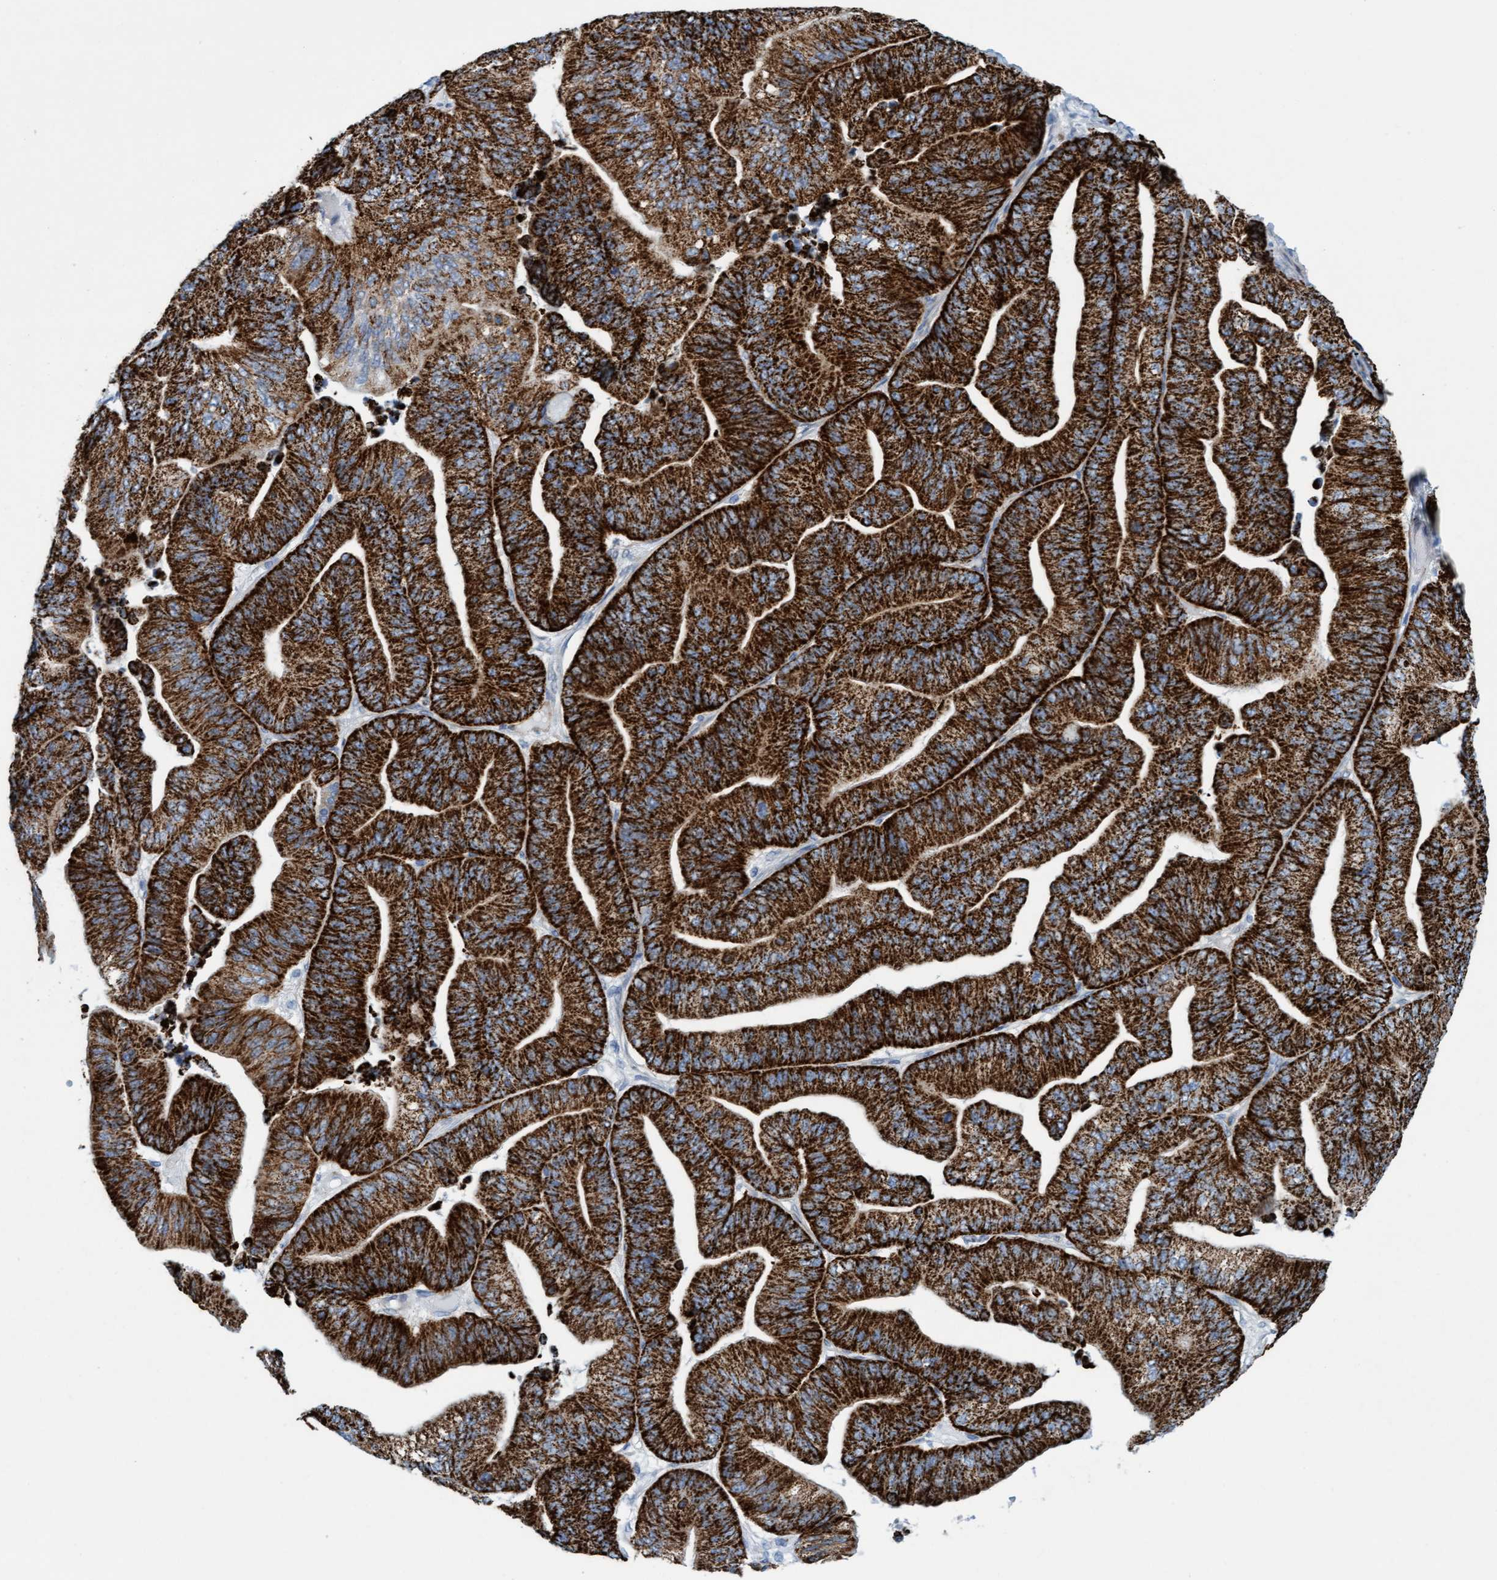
{"staining": {"intensity": "strong", "quantity": ">75%", "location": "cytoplasmic/membranous"}, "tissue": "ovarian cancer", "cell_type": "Tumor cells", "image_type": "cancer", "snomed": [{"axis": "morphology", "description": "Cystadenocarcinoma, mucinous, NOS"}, {"axis": "topography", "description": "Ovary"}], "caption": "Immunohistochemistry (IHC) histopathology image of neoplastic tissue: mucinous cystadenocarcinoma (ovarian) stained using immunohistochemistry demonstrates high levels of strong protein expression localized specifically in the cytoplasmic/membranous of tumor cells, appearing as a cytoplasmic/membranous brown color.", "gene": "MTFR1", "patient": {"sex": "female", "age": 61}}